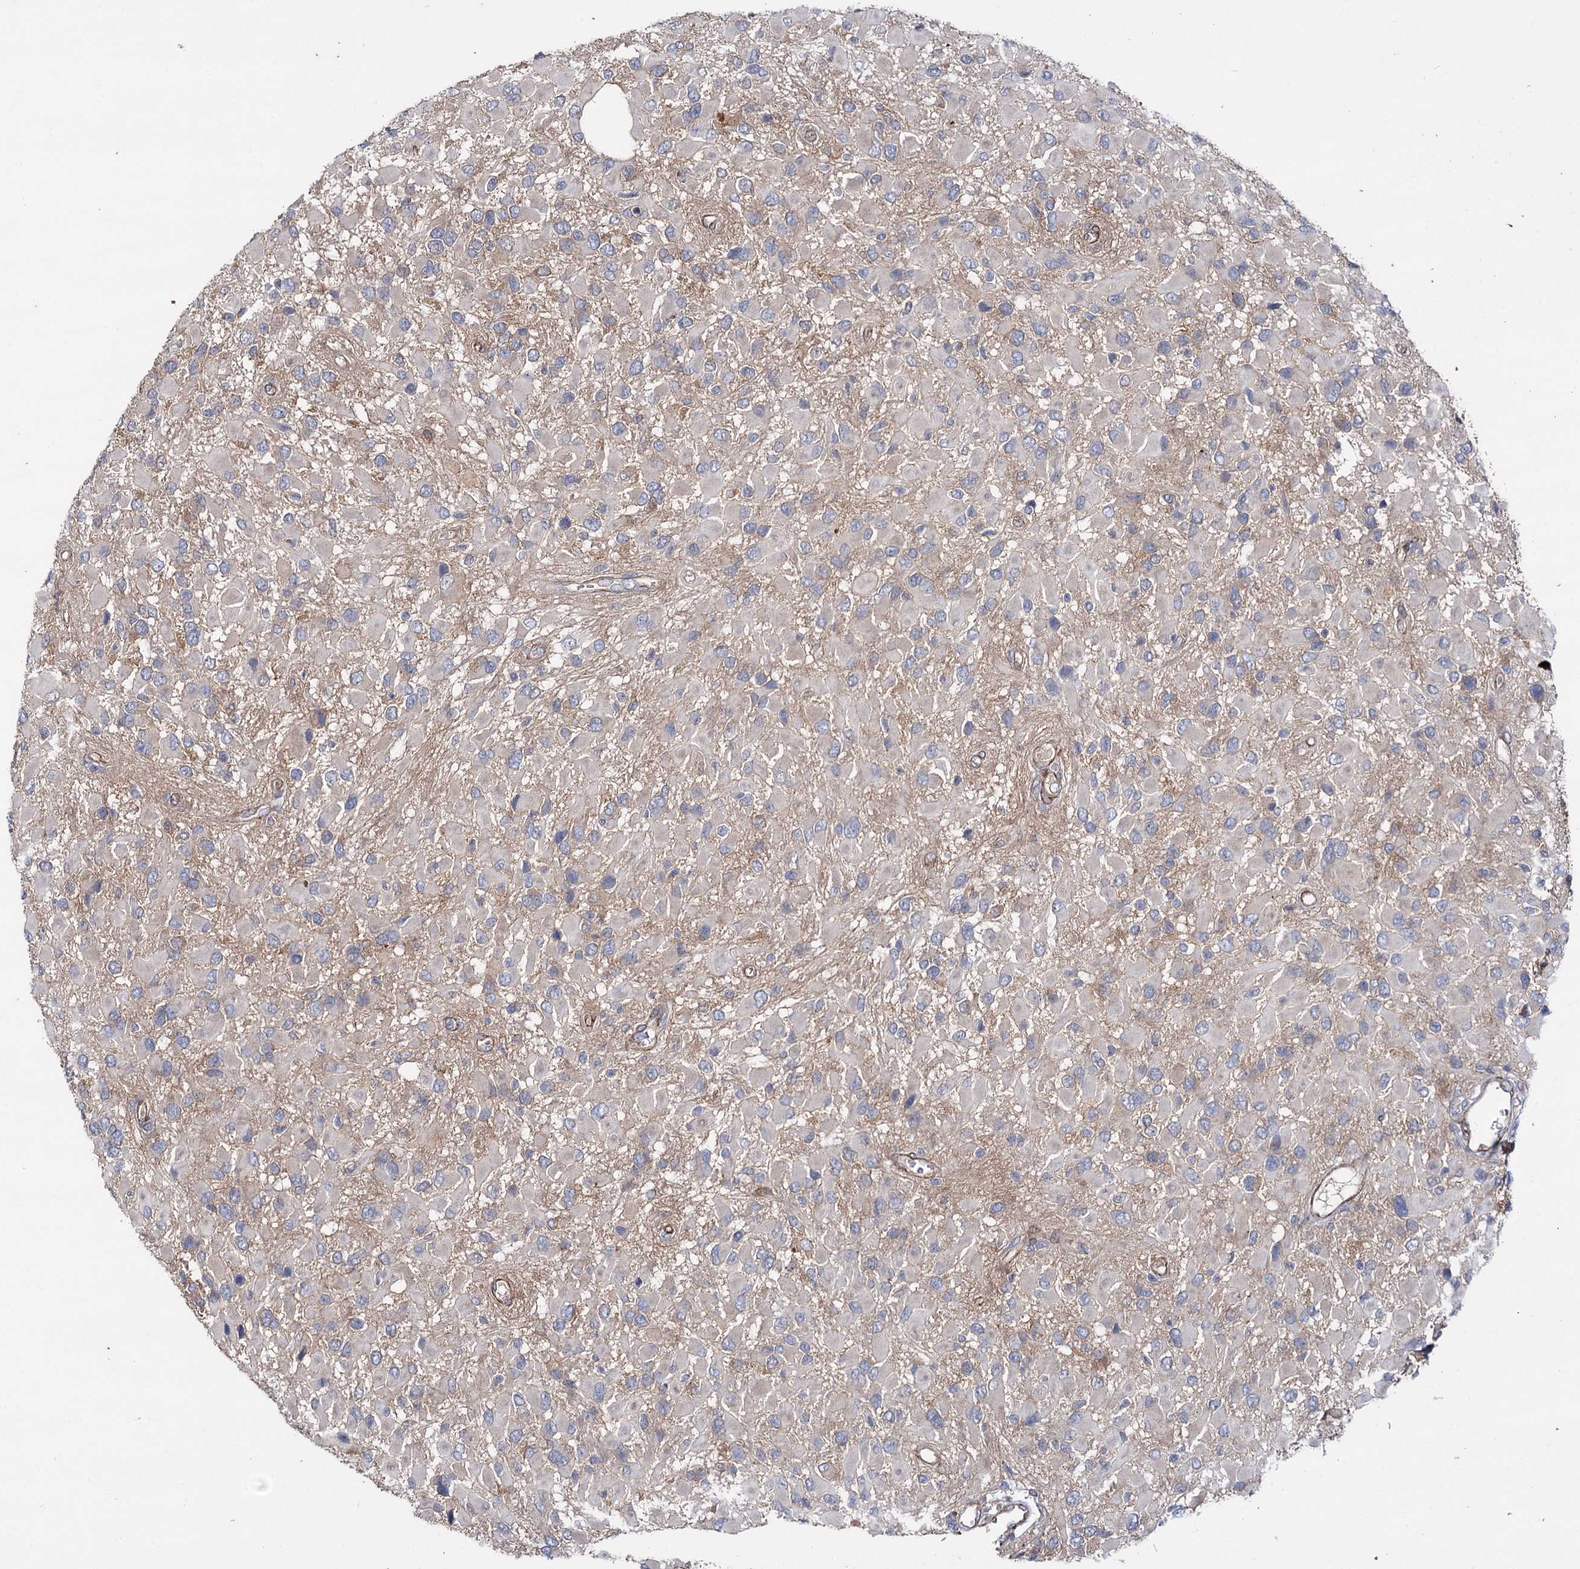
{"staining": {"intensity": "weak", "quantity": "<25%", "location": "cytoplasmic/membranous"}, "tissue": "glioma", "cell_type": "Tumor cells", "image_type": "cancer", "snomed": [{"axis": "morphology", "description": "Glioma, malignant, High grade"}, {"axis": "topography", "description": "Brain"}], "caption": "A high-resolution image shows immunohistochemistry (IHC) staining of high-grade glioma (malignant), which shows no significant staining in tumor cells.", "gene": "SPATS2", "patient": {"sex": "male", "age": 53}}